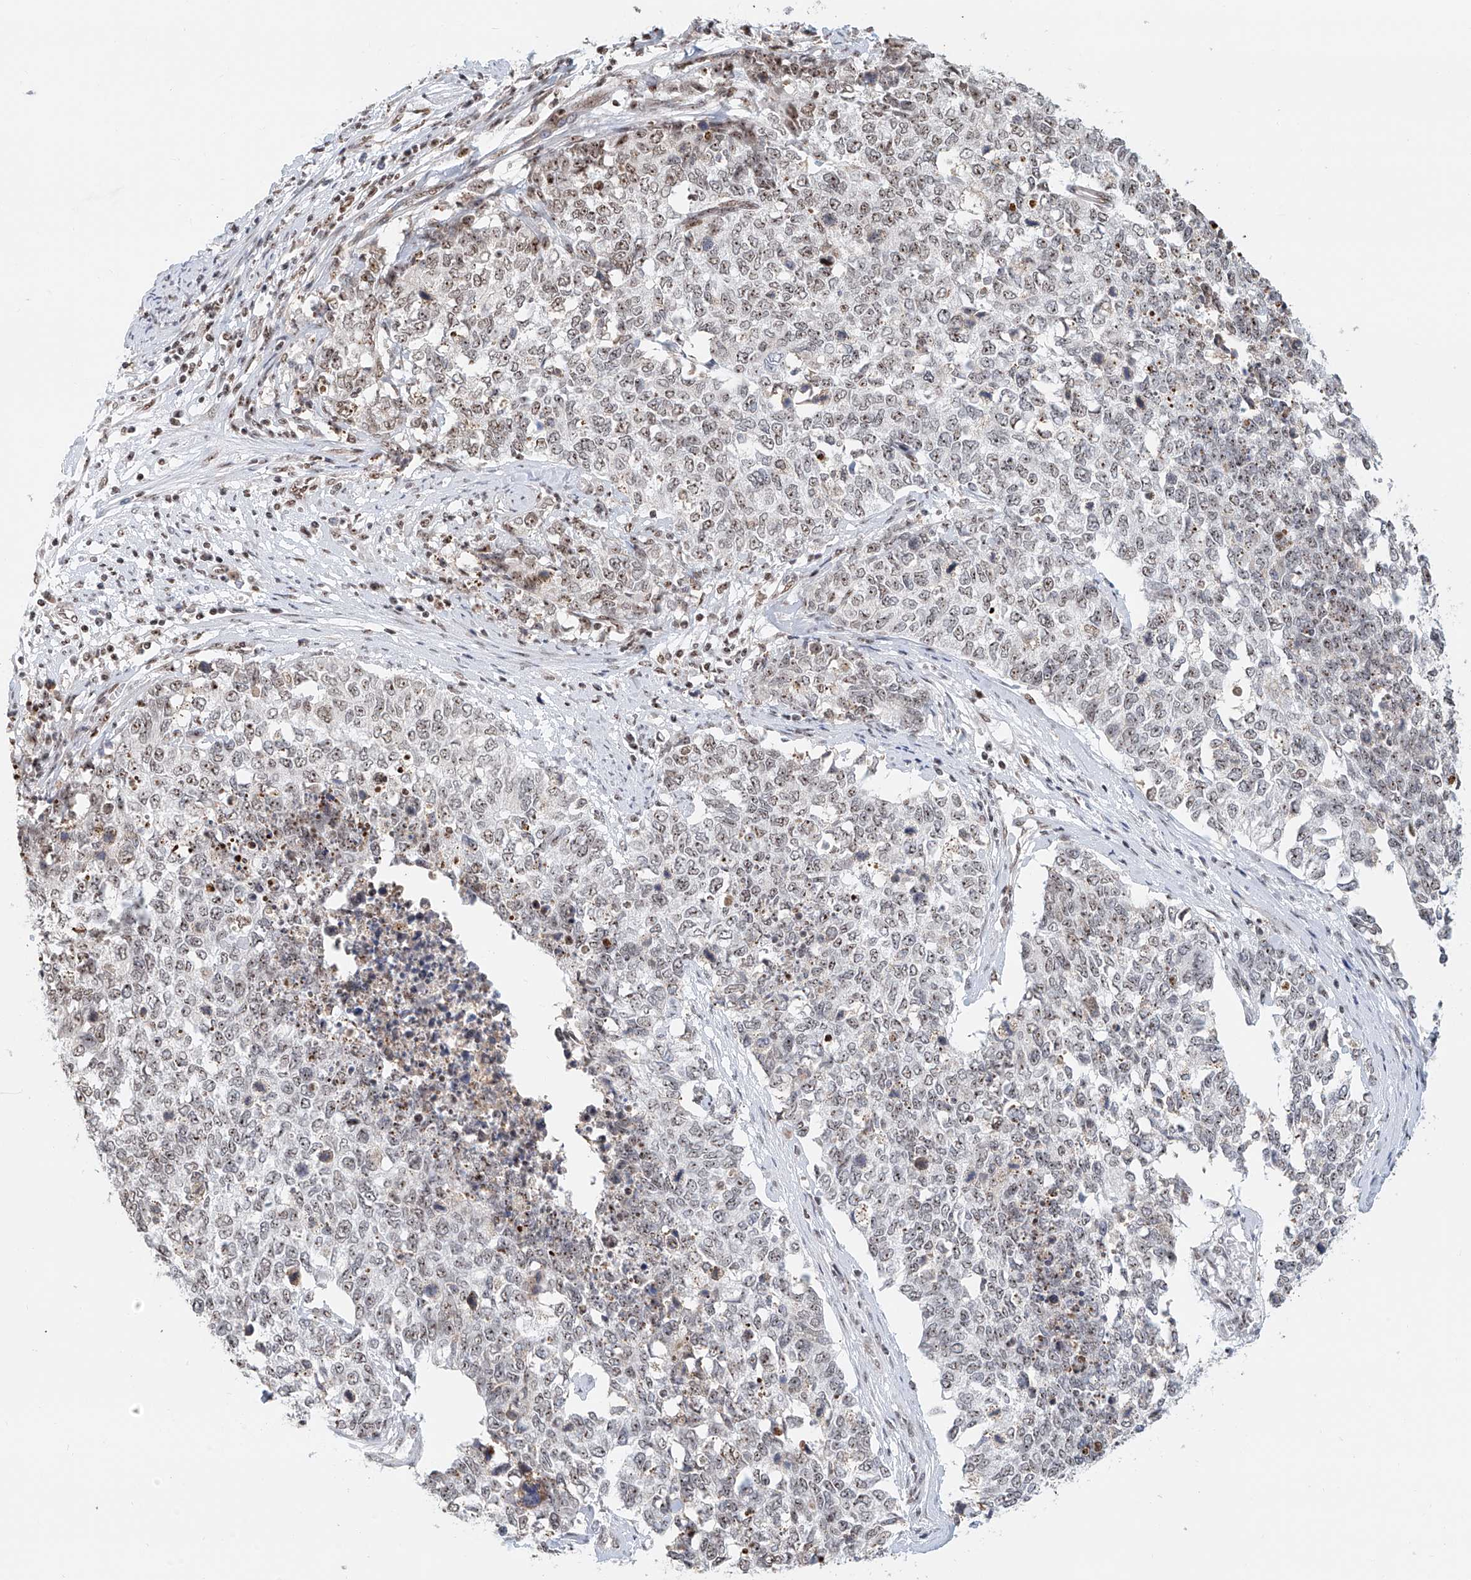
{"staining": {"intensity": "weak", "quantity": "25%-75%", "location": "nuclear"}, "tissue": "cervical cancer", "cell_type": "Tumor cells", "image_type": "cancer", "snomed": [{"axis": "morphology", "description": "Squamous cell carcinoma, NOS"}, {"axis": "topography", "description": "Cervix"}], "caption": "Protein analysis of squamous cell carcinoma (cervical) tissue displays weak nuclear positivity in about 25%-75% of tumor cells. The protein of interest is shown in brown color, while the nuclei are stained blue.", "gene": "PRUNE2", "patient": {"sex": "female", "age": 63}}